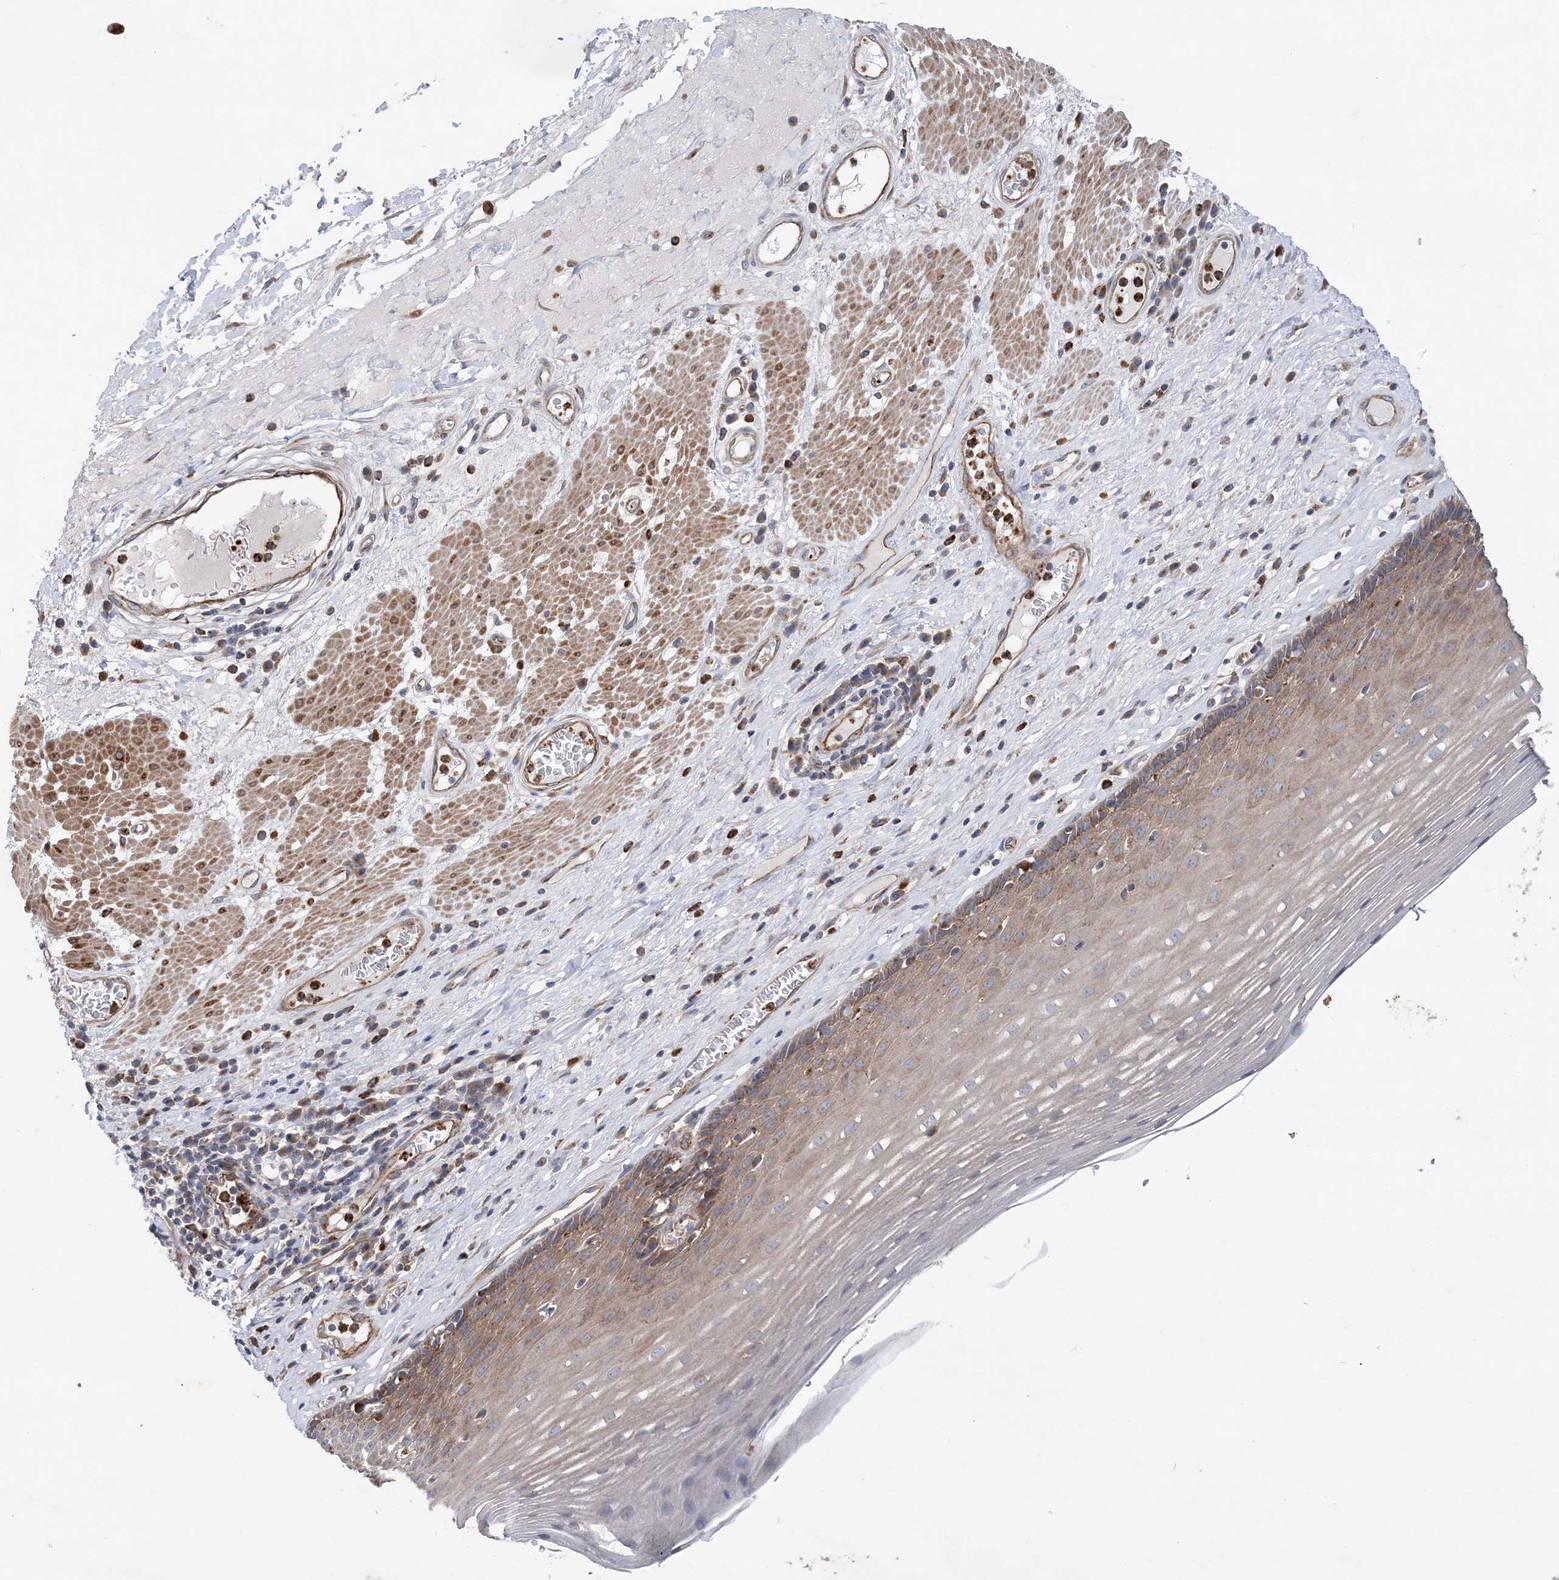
{"staining": {"intensity": "moderate", "quantity": "25%-75%", "location": "cytoplasmic/membranous"}, "tissue": "esophagus", "cell_type": "Squamous epithelial cells", "image_type": "normal", "snomed": [{"axis": "morphology", "description": "Normal tissue, NOS"}, {"axis": "topography", "description": "Esophagus"}], "caption": "The image demonstrates a brown stain indicating the presence of a protein in the cytoplasmic/membranous of squamous epithelial cells in esophagus. (DAB IHC with brightfield microscopy, high magnification).", "gene": "PTTG1IP", "patient": {"sex": "male", "age": 62}}